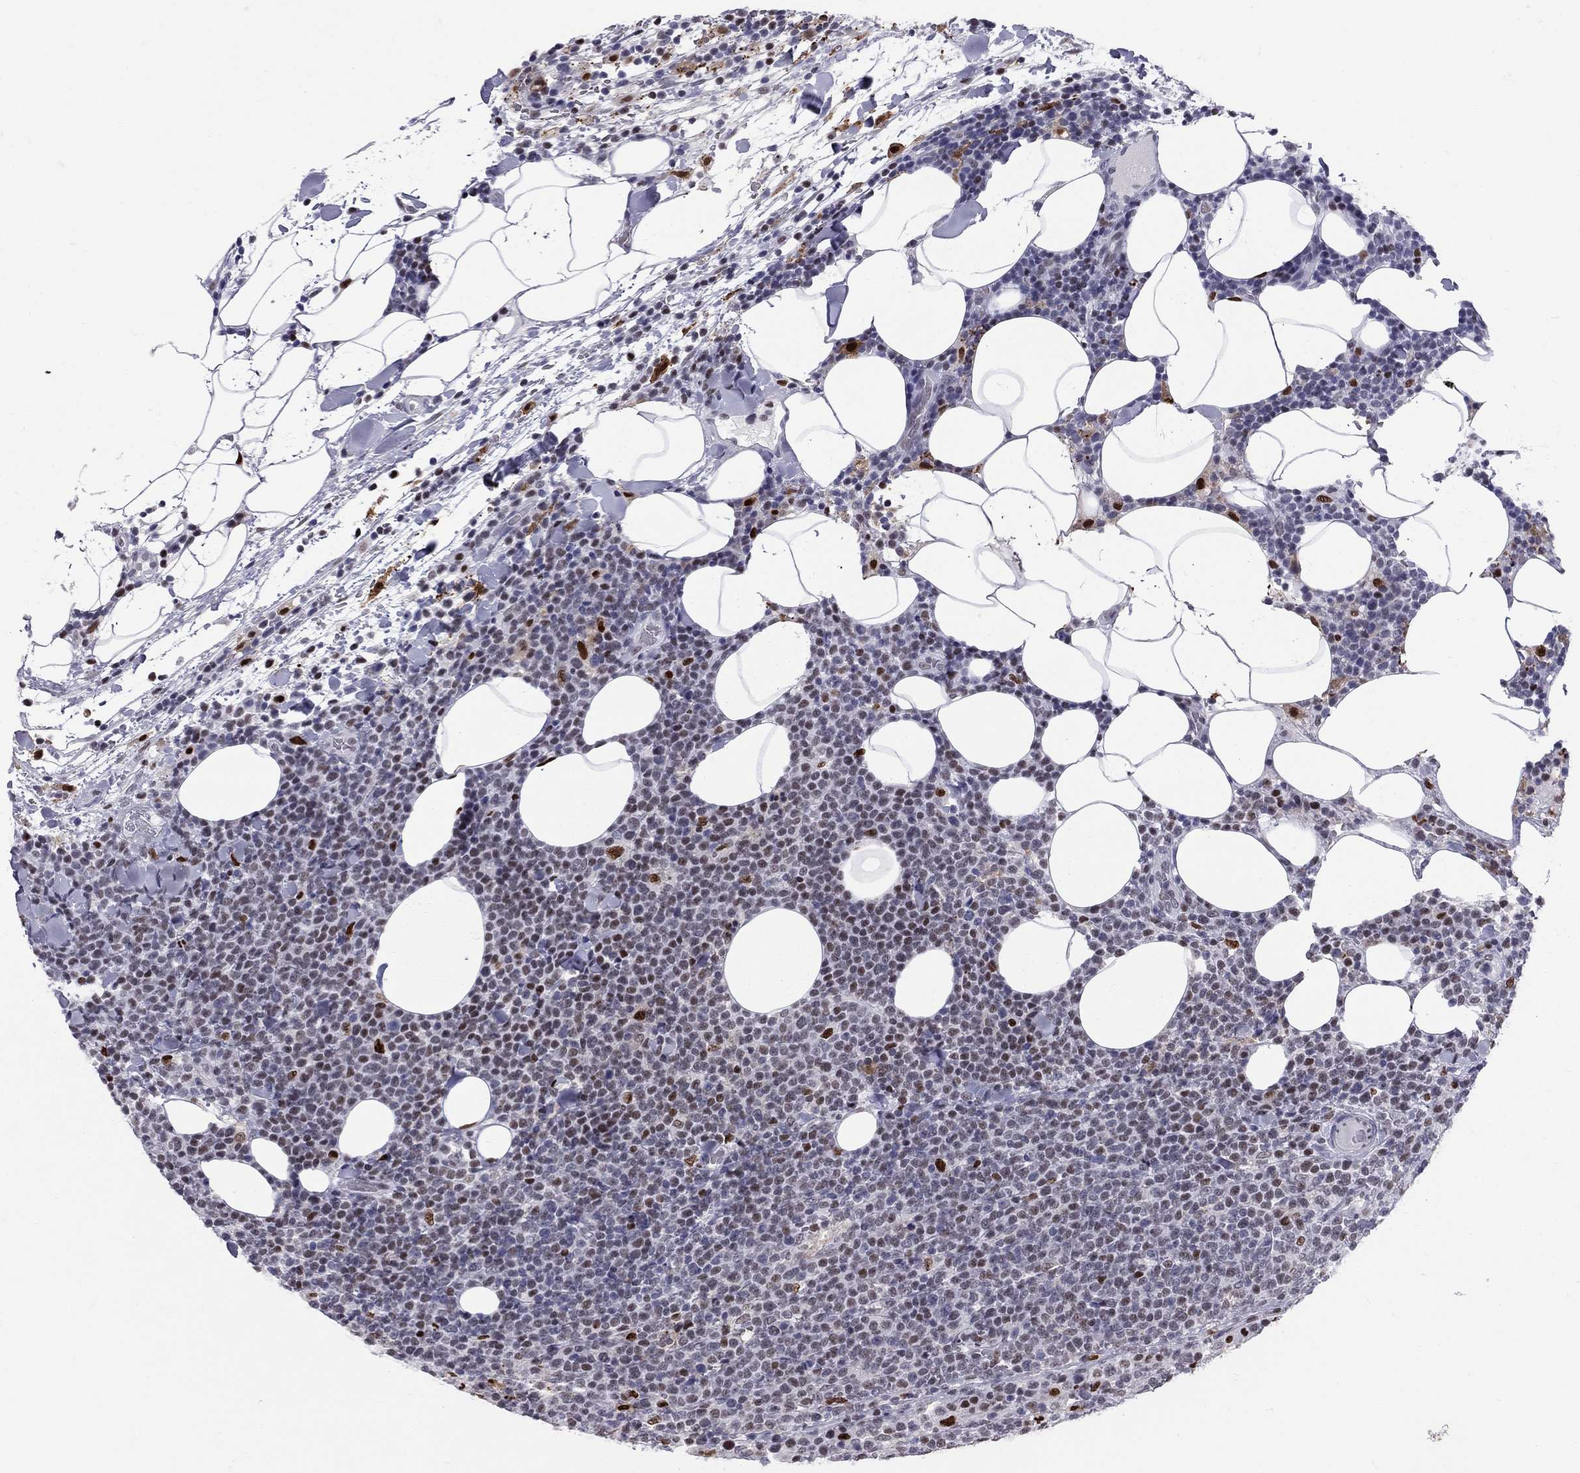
{"staining": {"intensity": "strong", "quantity": "<25%", "location": "nuclear"}, "tissue": "lymphoma", "cell_type": "Tumor cells", "image_type": "cancer", "snomed": [{"axis": "morphology", "description": "Malignant lymphoma, non-Hodgkin's type, High grade"}, {"axis": "topography", "description": "Lymph node"}], "caption": "Strong nuclear protein positivity is present in approximately <25% of tumor cells in high-grade malignant lymphoma, non-Hodgkin's type.", "gene": "PCGF3", "patient": {"sex": "male", "age": 61}}